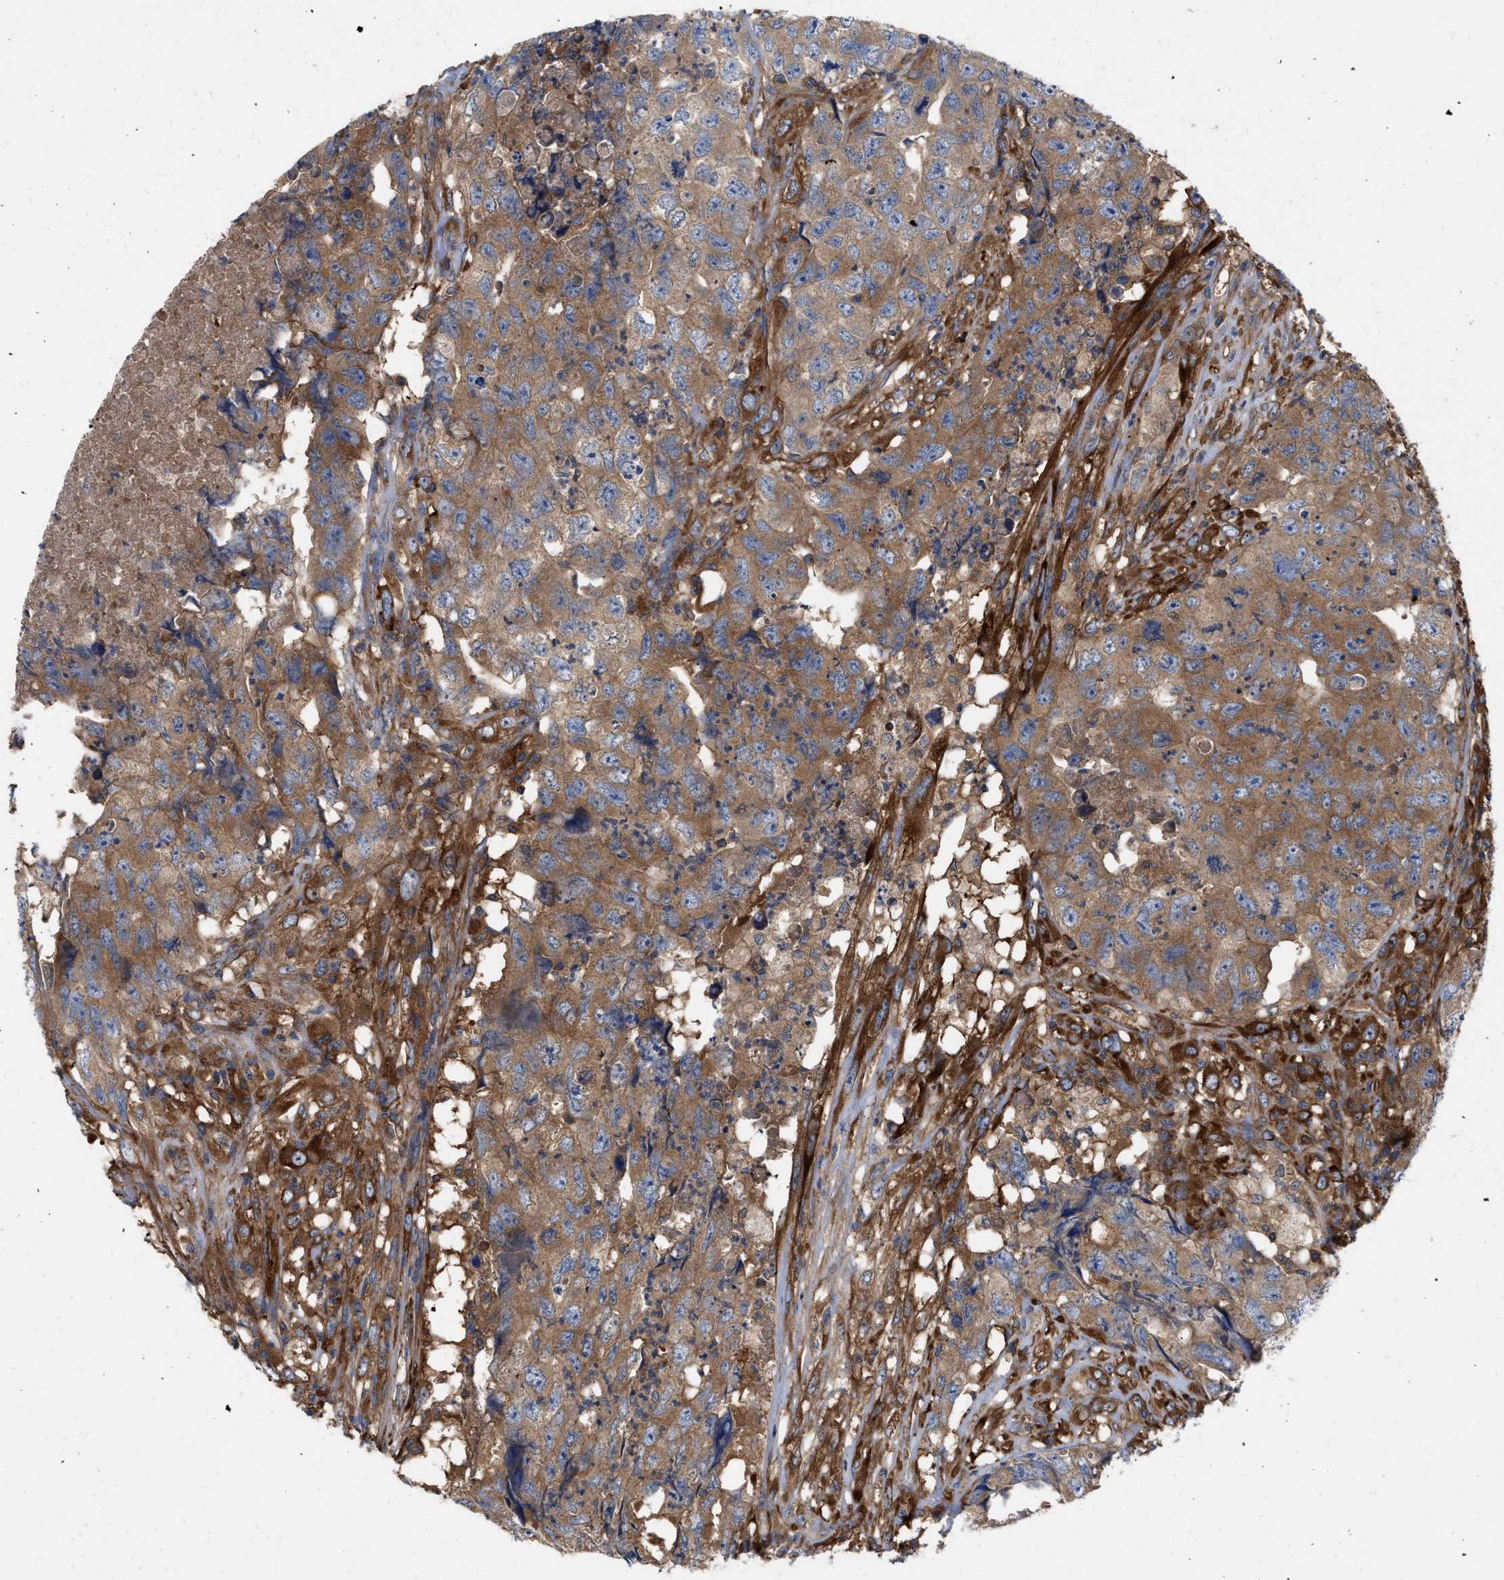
{"staining": {"intensity": "moderate", "quantity": ">75%", "location": "cytoplasmic/membranous"}, "tissue": "testis cancer", "cell_type": "Tumor cells", "image_type": "cancer", "snomed": [{"axis": "morphology", "description": "Carcinoma, Embryonal, NOS"}, {"axis": "topography", "description": "Testis"}], "caption": "IHC of testis cancer displays medium levels of moderate cytoplasmic/membranous positivity in approximately >75% of tumor cells. (DAB (3,3'-diaminobenzidine) IHC with brightfield microscopy, high magnification).", "gene": "RABEP1", "patient": {"sex": "male", "age": 32}}